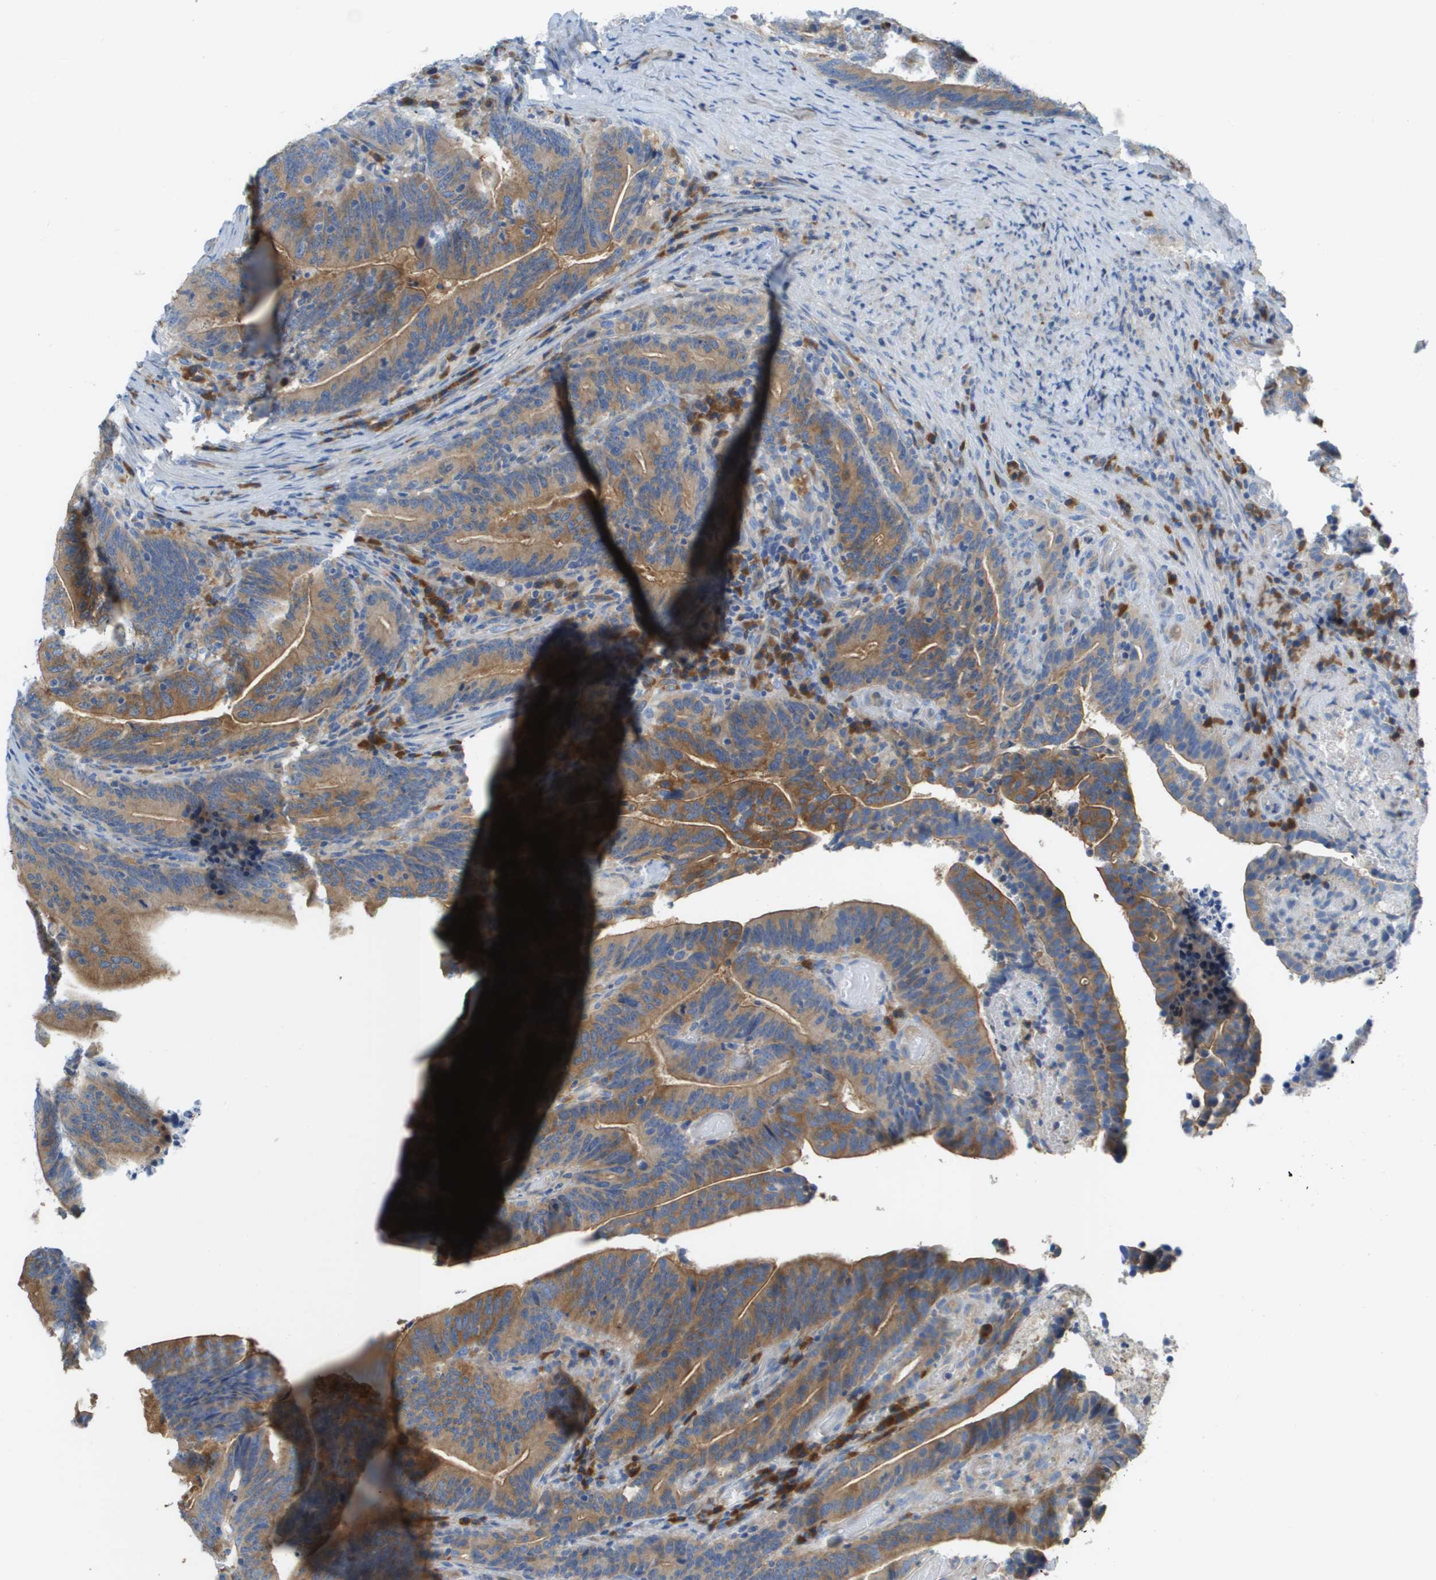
{"staining": {"intensity": "moderate", "quantity": ">75%", "location": "cytoplasmic/membranous"}, "tissue": "colorectal cancer", "cell_type": "Tumor cells", "image_type": "cancer", "snomed": [{"axis": "morphology", "description": "Adenocarcinoma, NOS"}, {"axis": "topography", "description": "Colon"}], "caption": "Moderate cytoplasmic/membranous protein positivity is seen in approximately >75% of tumor cells in colorectal cancer. The staining was performed using DAB (3,3'-diaminobenzidine) to visualize the protein expression in brown, while the nuclei were stained in blue with hematoxylin (Magnification: 20x).", "gene": "CASP10", "patient": {"sex": "female", "age": 66}}